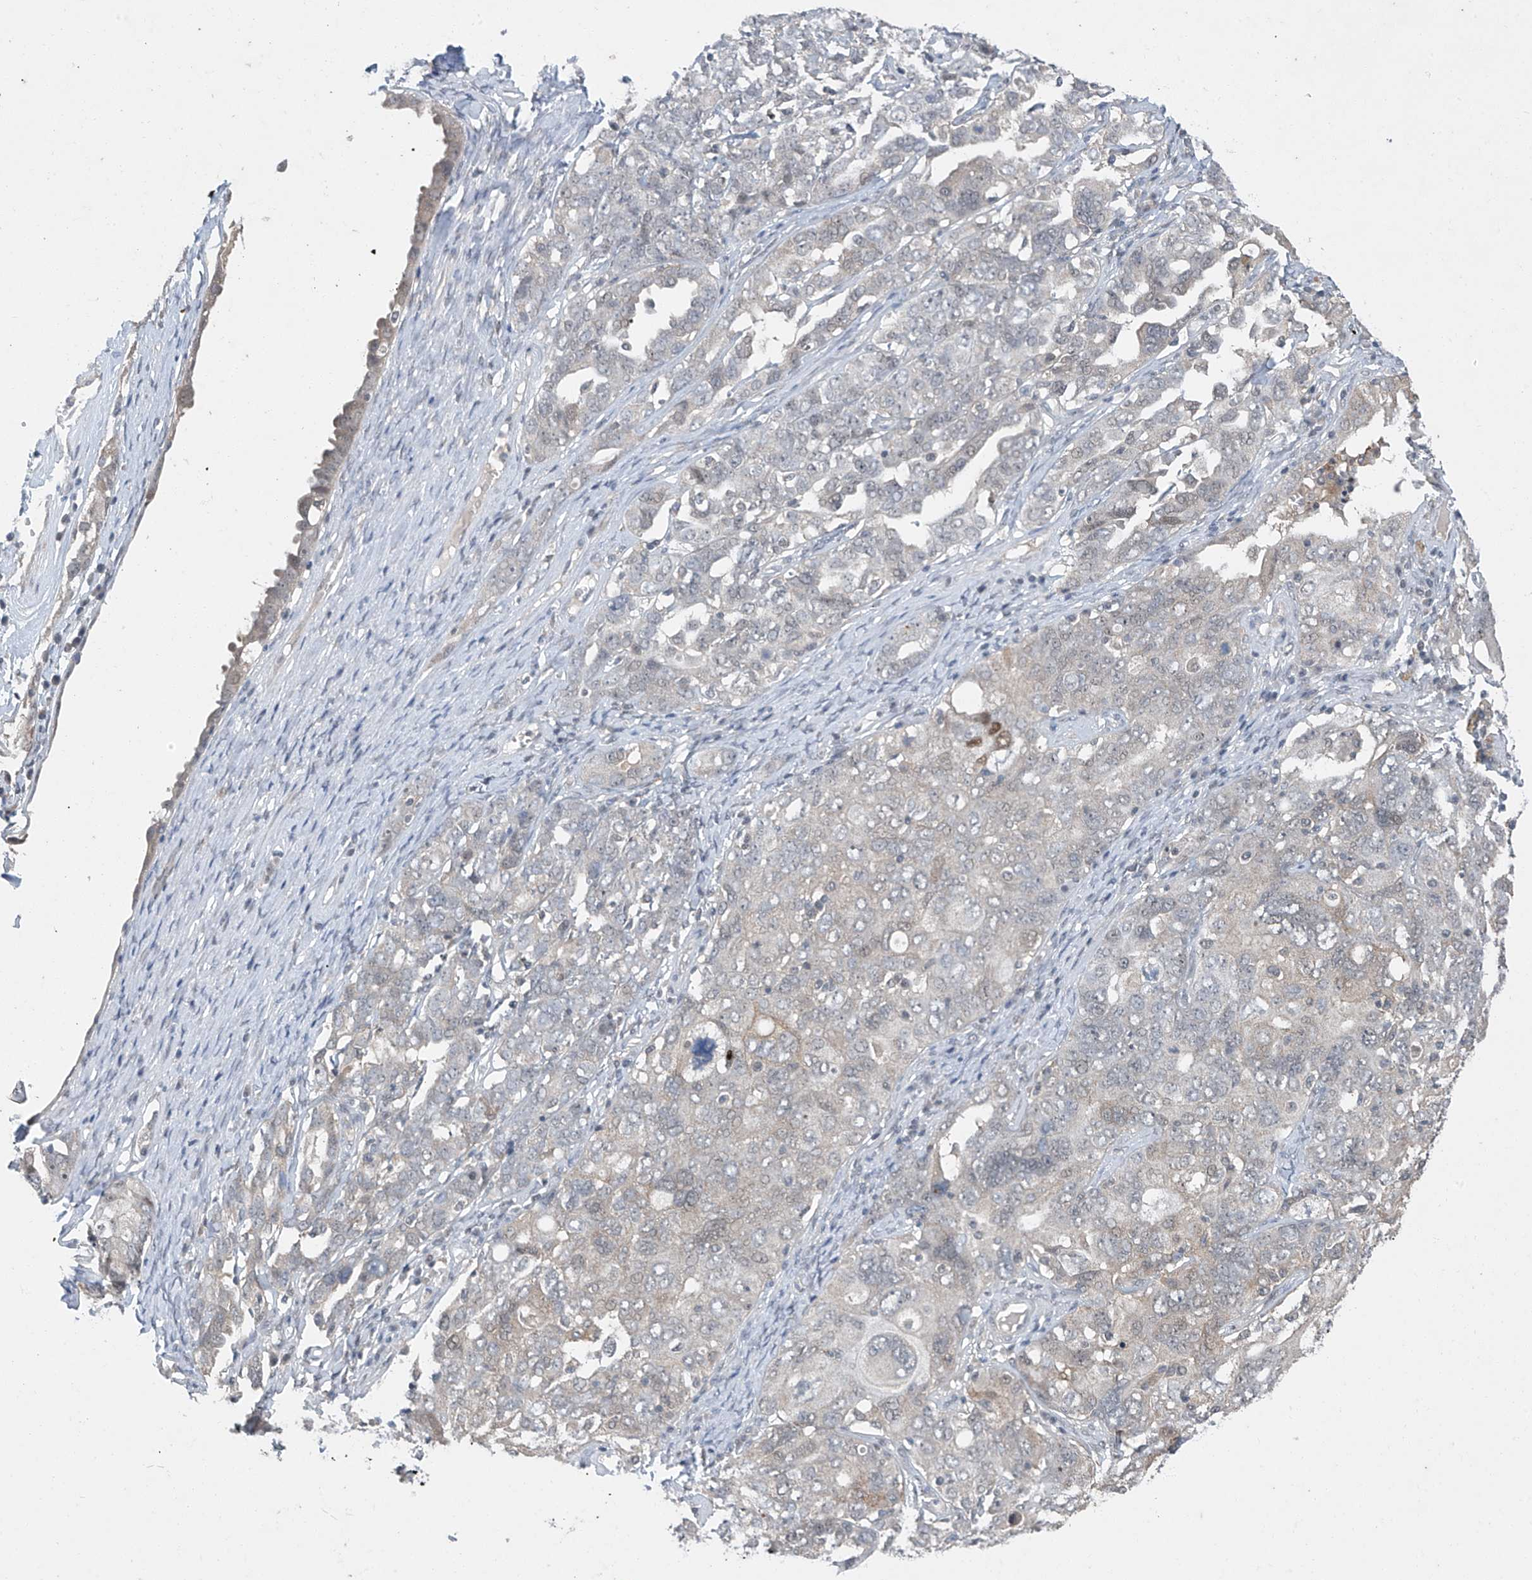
{"staining": {"intensity": "negative", "quantity": "none", "location": "none"}, "tissue": "ovarian cancer", "cell_type": "Tumor cells", "image_type": "cancer", "snomed": [{"axis": "morphology", "description": "Carcinoma, endometroid"}, {"axis": "topography", "description": "Ovary"}], "caption": "Tumor cells are negative for brown protein staining in endometroid carcinoma (ovarian).", "gene": "TAF8", "patient": {"sex": "female", "age": 62}}